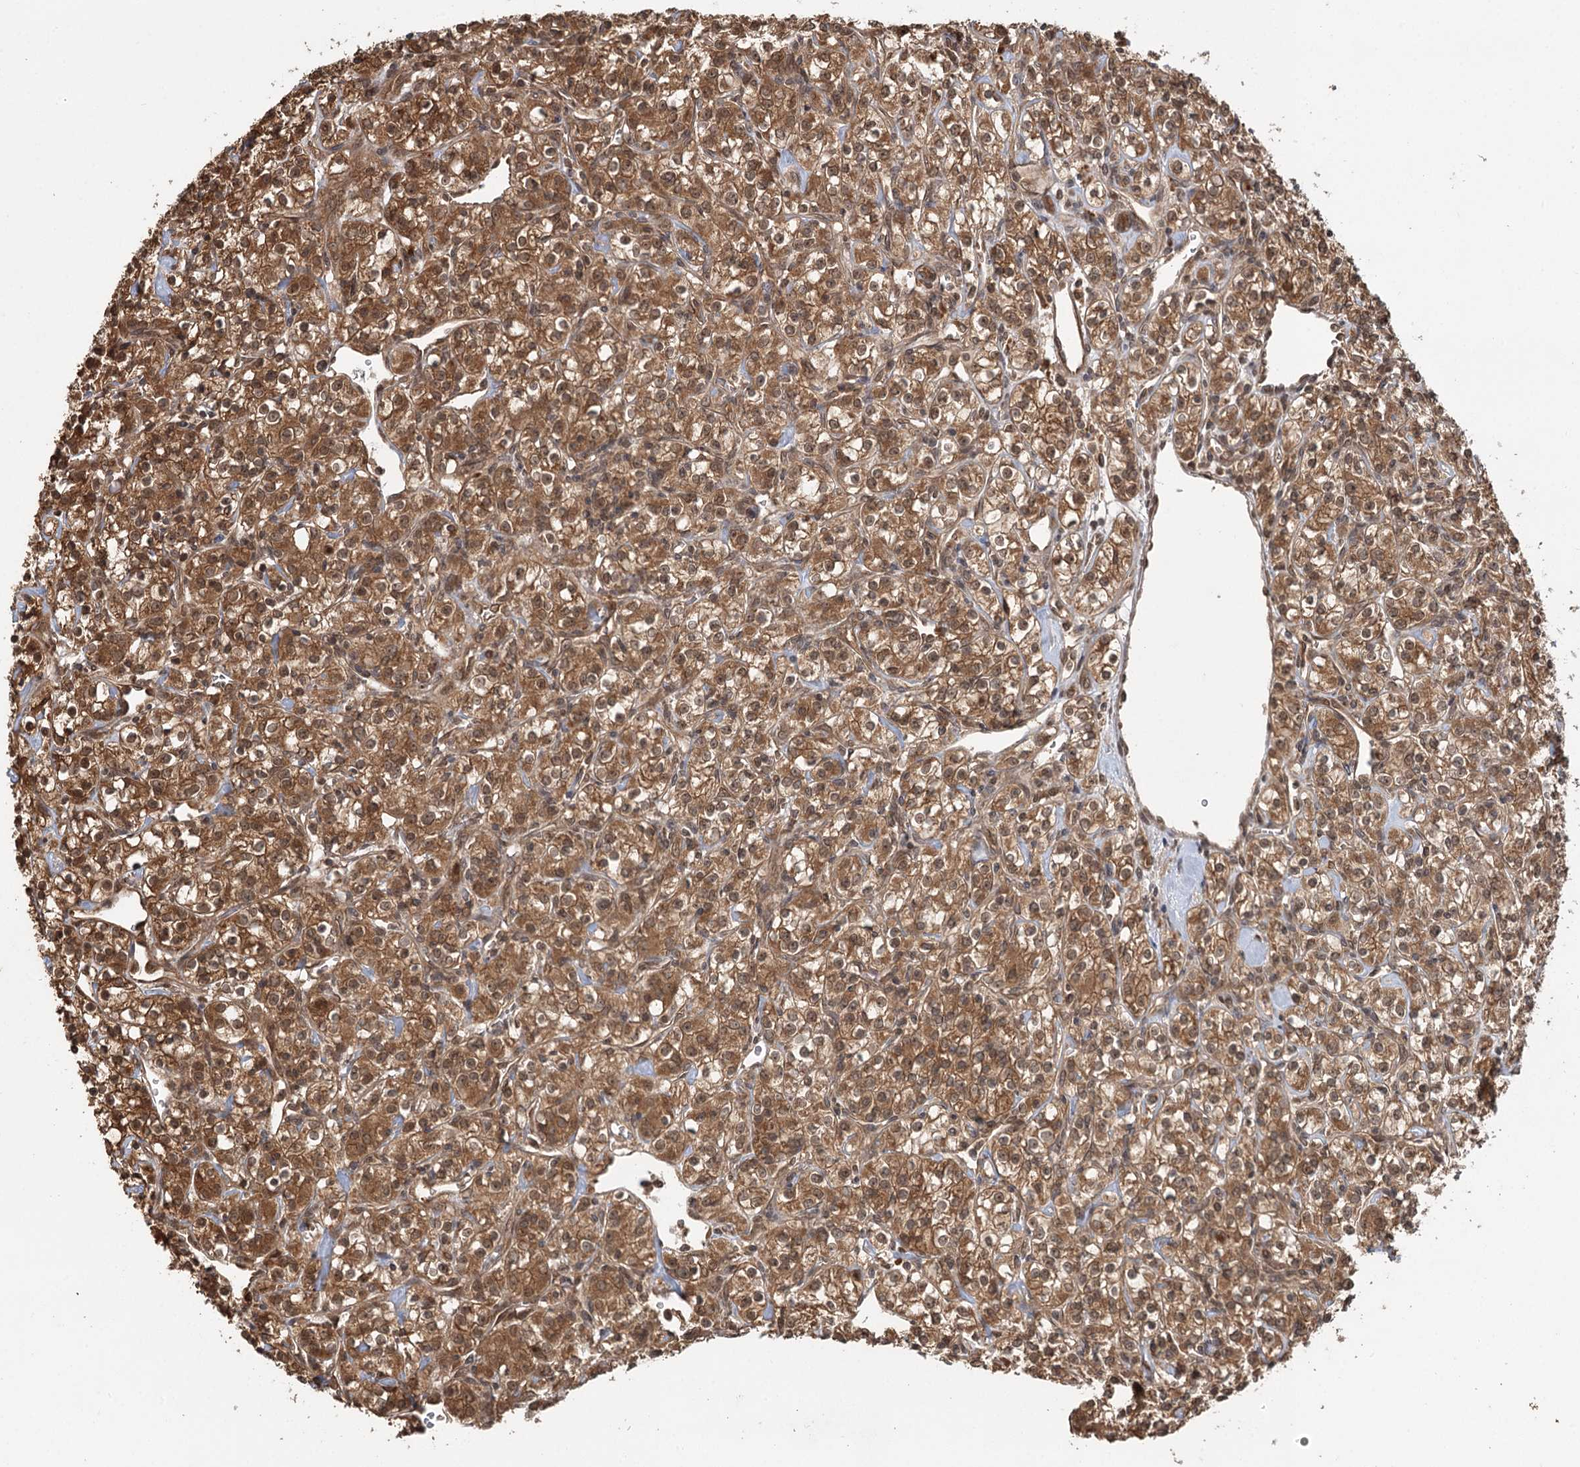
{"staining": {"intensity": "moderate", "quantity": ">75%", "location": "cytoplasmic/membranous,nuclear"}, "tissue": "renal cancer", "cell_type": "Tumor cells", "image_type": "cancer", "snomed": [{"axis": "morphology", "description": "Adenocarcinoma, NOS"}, {"axis": "topography", "description": "Kidney"}], "caption": "Immunohistochemistry (IHC) of human renal cancer exhibits medium levels of moderate cytoplasmic/membranous and nuclear expression in approximately >75% of tumor cells.", "gene": "N6AMT1", "patient": {"sex": "male", "age": 77}}